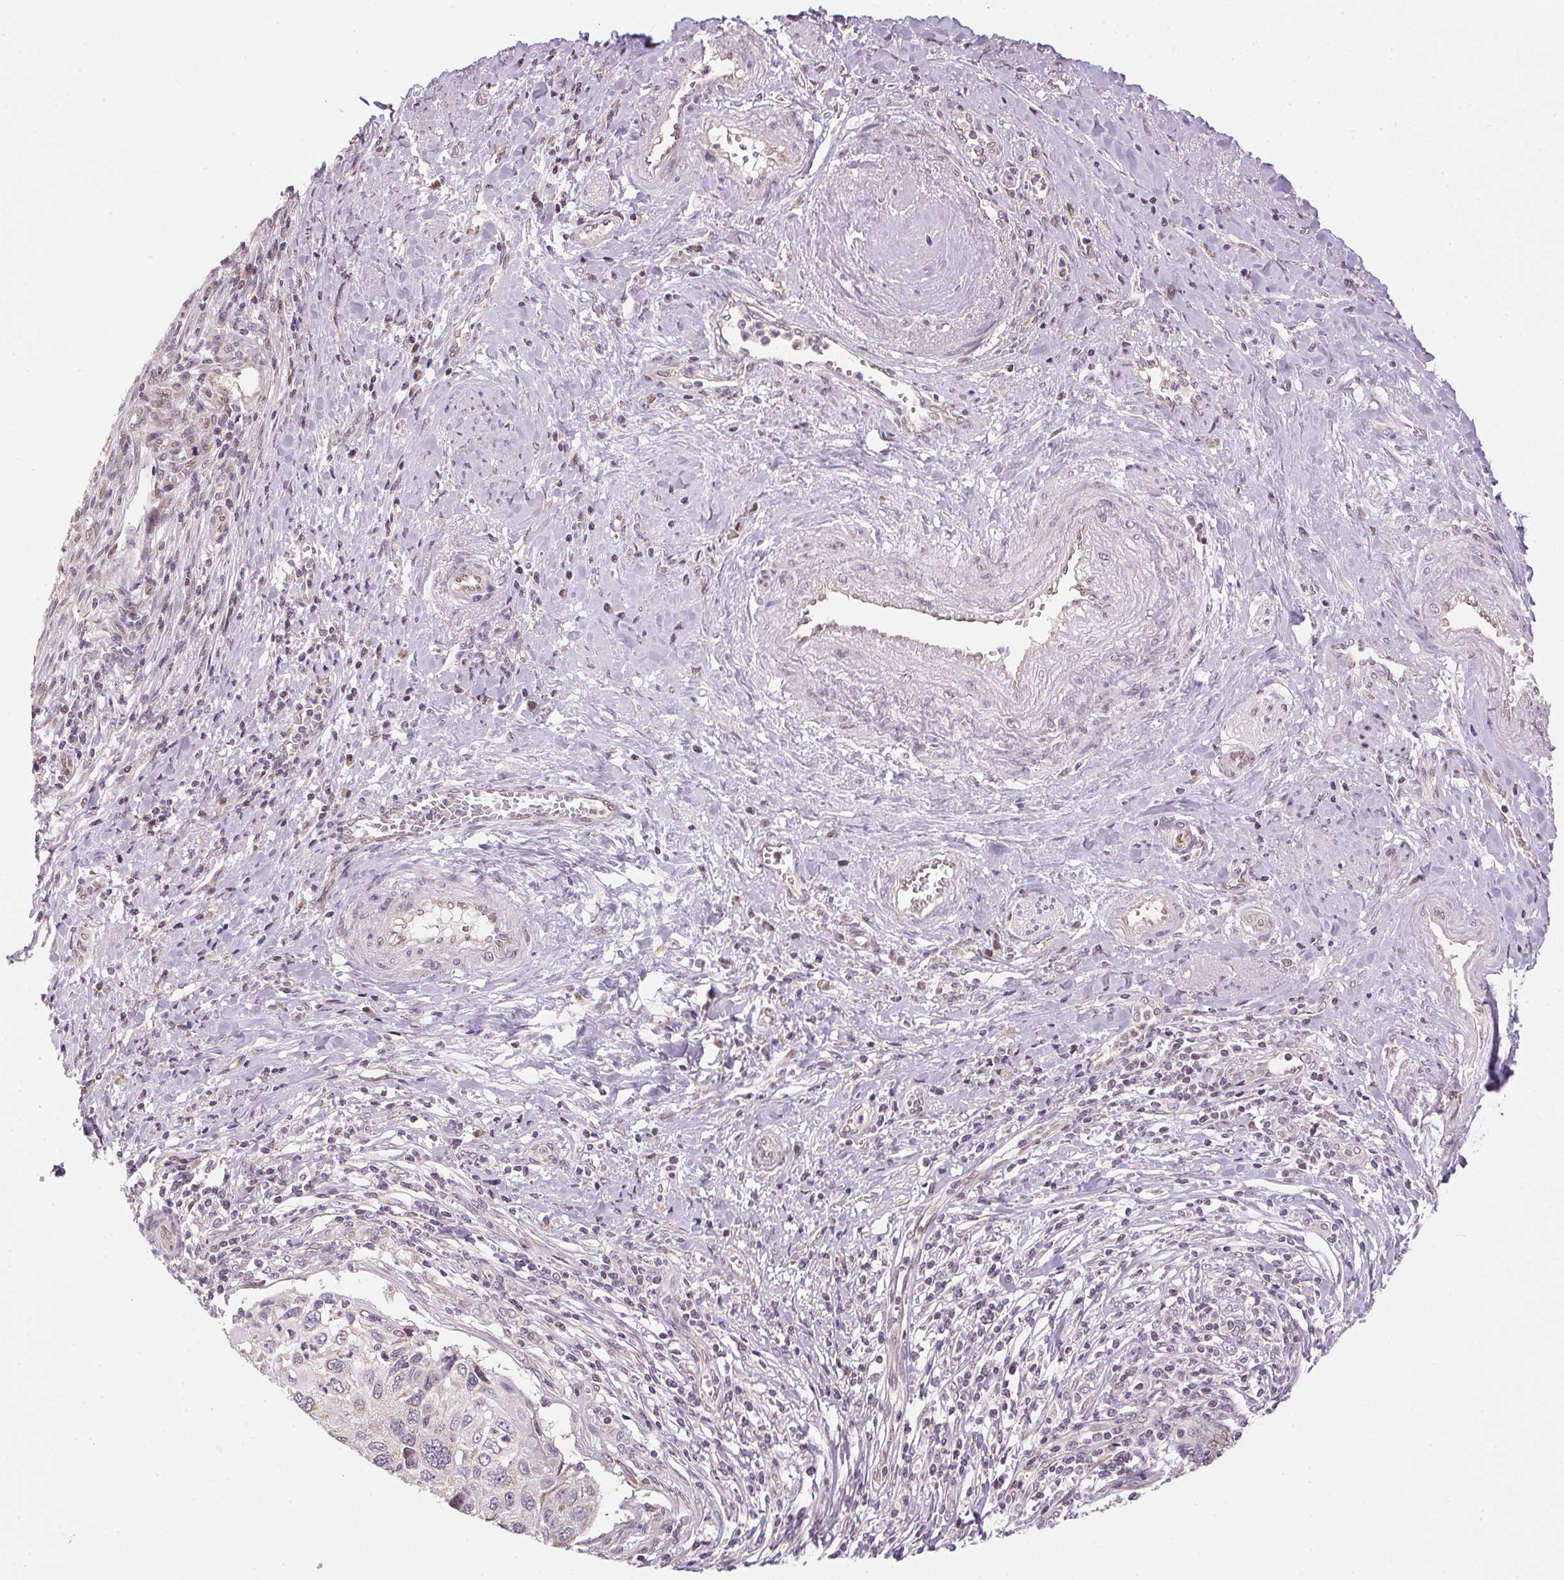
{"staining": {"intensity": "negative", "quantity": "none", "location": "none"}, "tissue": "cervical cancer", "cell_type": "Tumor cells", "image_type": "cancer", "snomed": [{"axis": "morphology", "description": "Squamous cell carcinoma, NOS"}, {"axis": "topography", "description": "Cervix"}], "caption": "The immunohistochemistry (IHC) micrograph has no significant positivity in tumor cells of cervical cancer (squamous cell carcinoma) tissue.", "gene": "SC5D", "patient": {"sex": "female", "age": 70}}